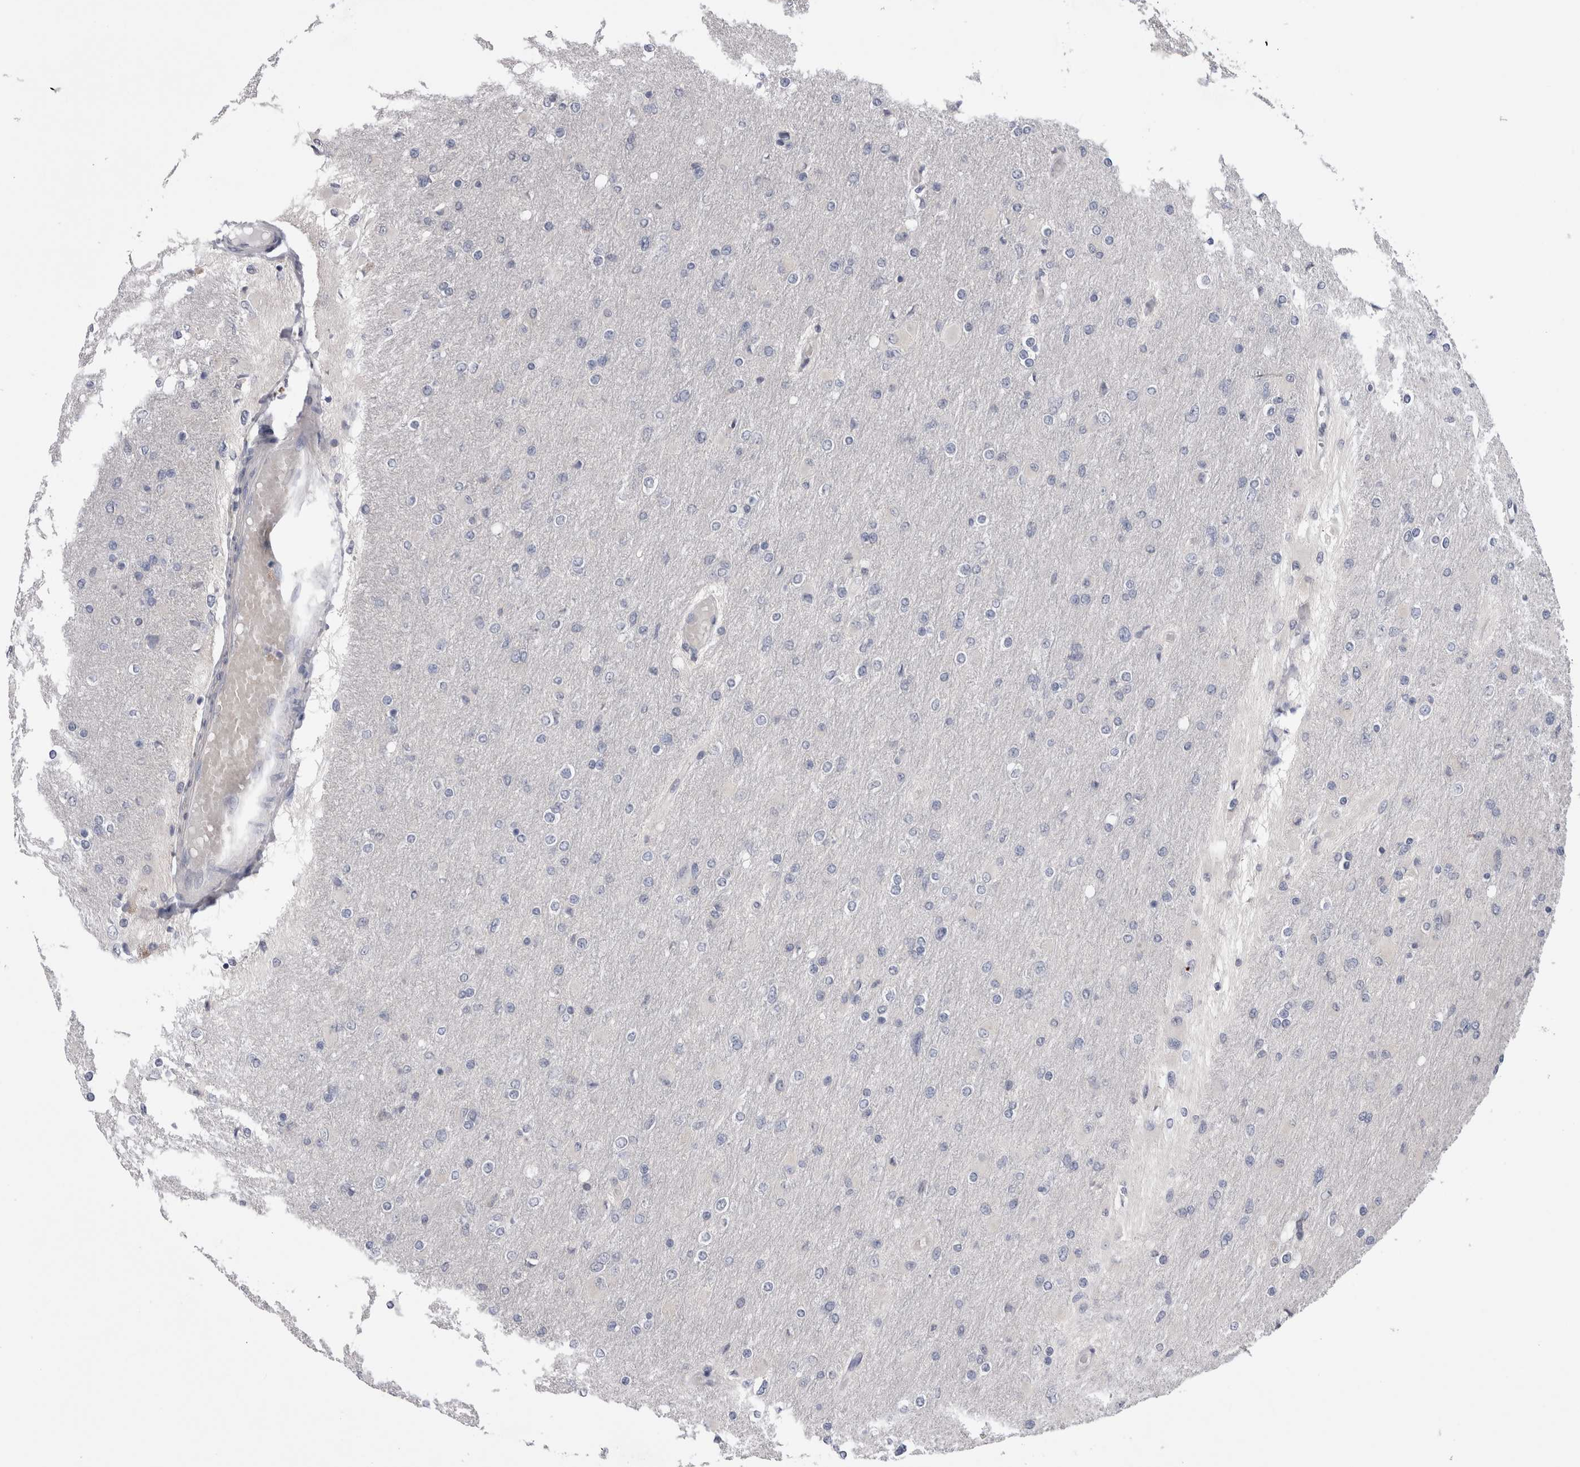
{"staining": {"intensity": "negative", "quantity": "none", "location": "none"}, "tissue": "glioma", "cell_type": "Tumor cells", "image_type": "cancer", "snomed": [{"axis": "morphology", "description": "Glioma, malignant, High grade"}, {"axis": "topography", "description": "Cerebral cortex"}], "caption": "Immunohistochemical staining of human glioma shows no significant expression in tumor cells.", "gene": "ARHGAP29", "patient": {"sex": "female", "age": 36}}